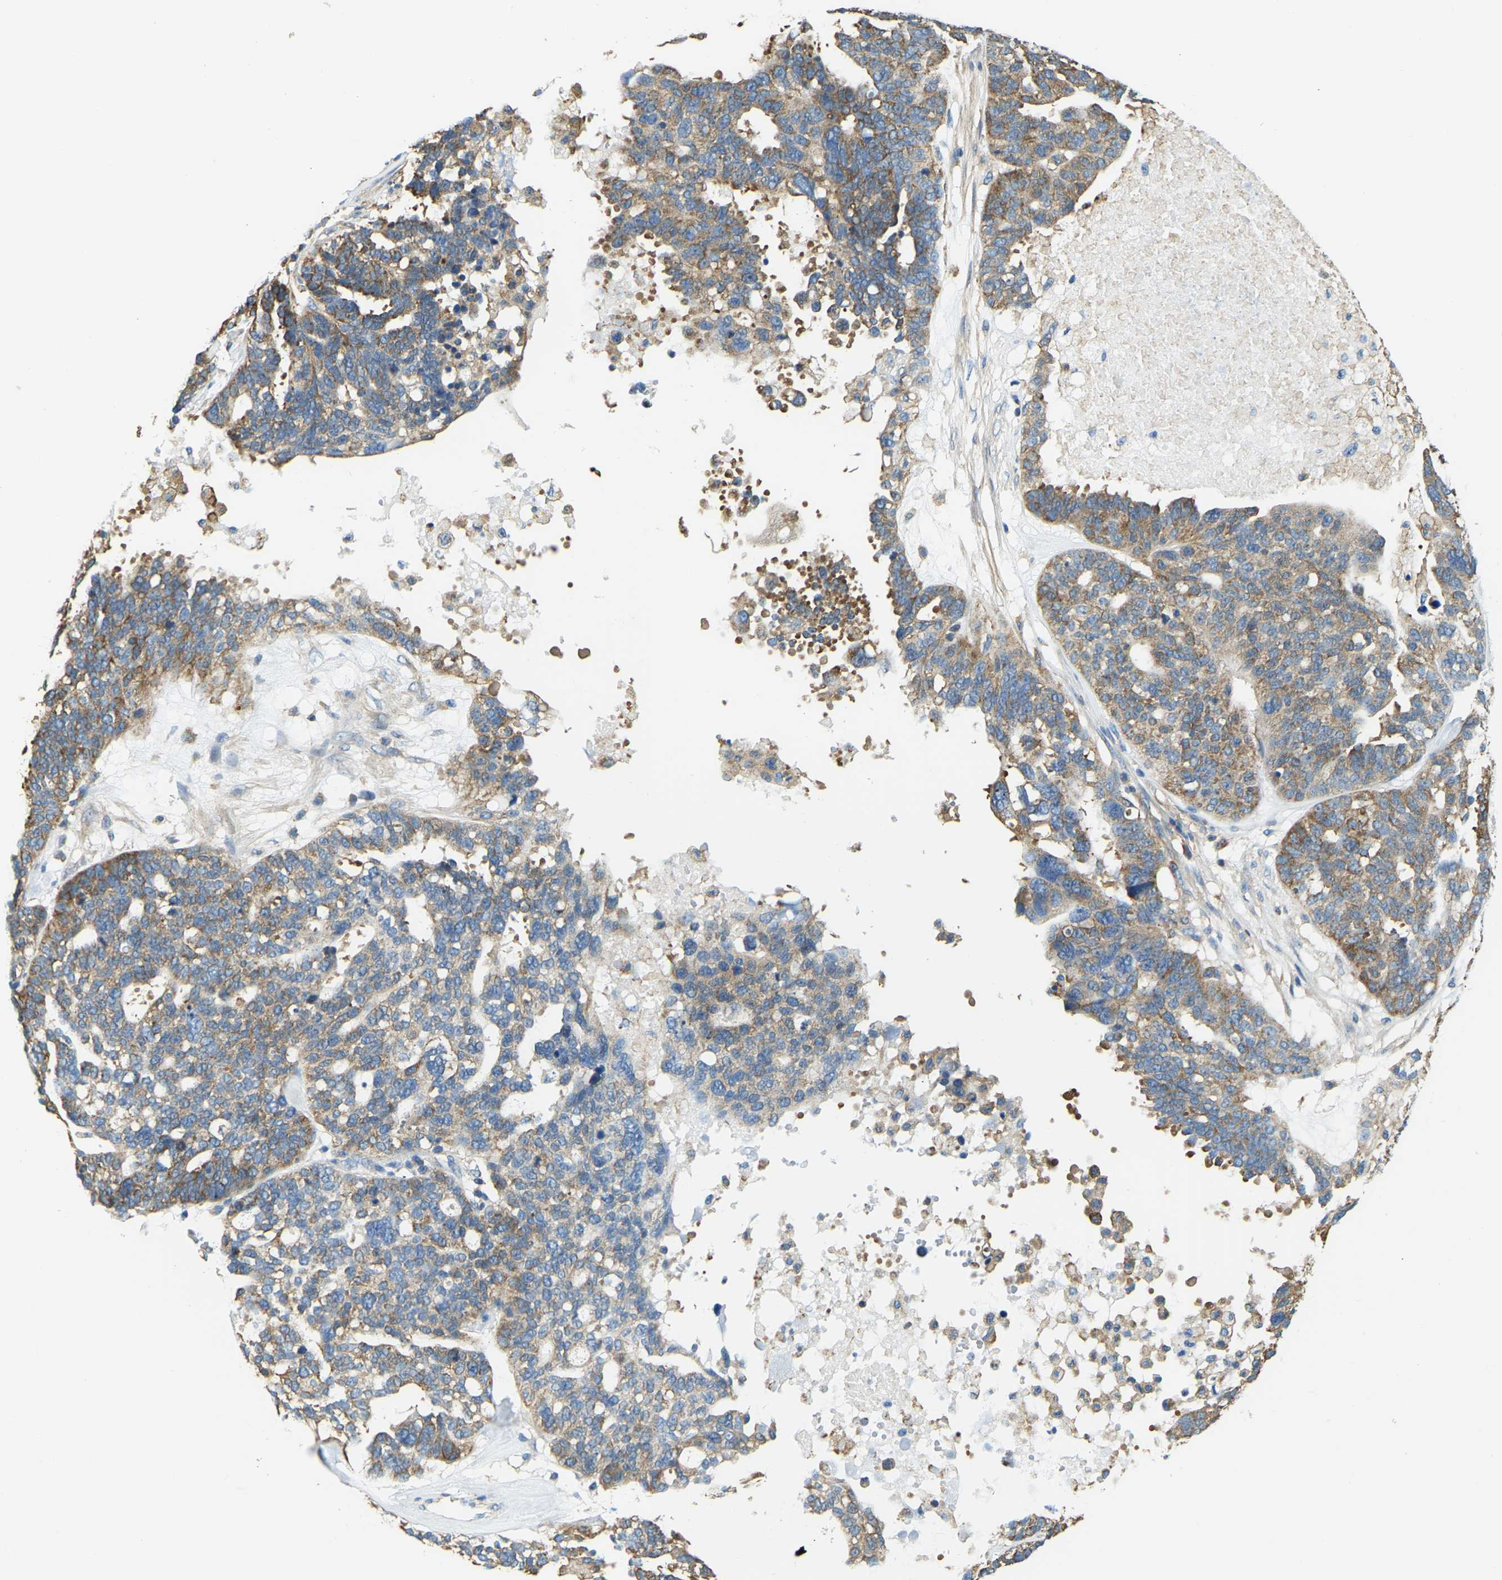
{"staining": {"intensity": "moderate", "quantity": ">75%", "location": "cytoplasmic/membranous"}, "tissue": "ovarian cancer", "cell_type": "Tumor cells", "image_type": "cancer", "snomed": [{"axis": "morphology", "description": "Cystadenocarcinoma, serous, NOS"}, {"axis": "topography", "description": "Ovary"}], "caption": "Moderate cytoplasmic/membranous staining for a protein is identified in approximately >75% of tumor cells of ovarian cancer using immunohistochemistry.", "gene": "AHNAK", "patient": {"sex": "female", "age": 59}}